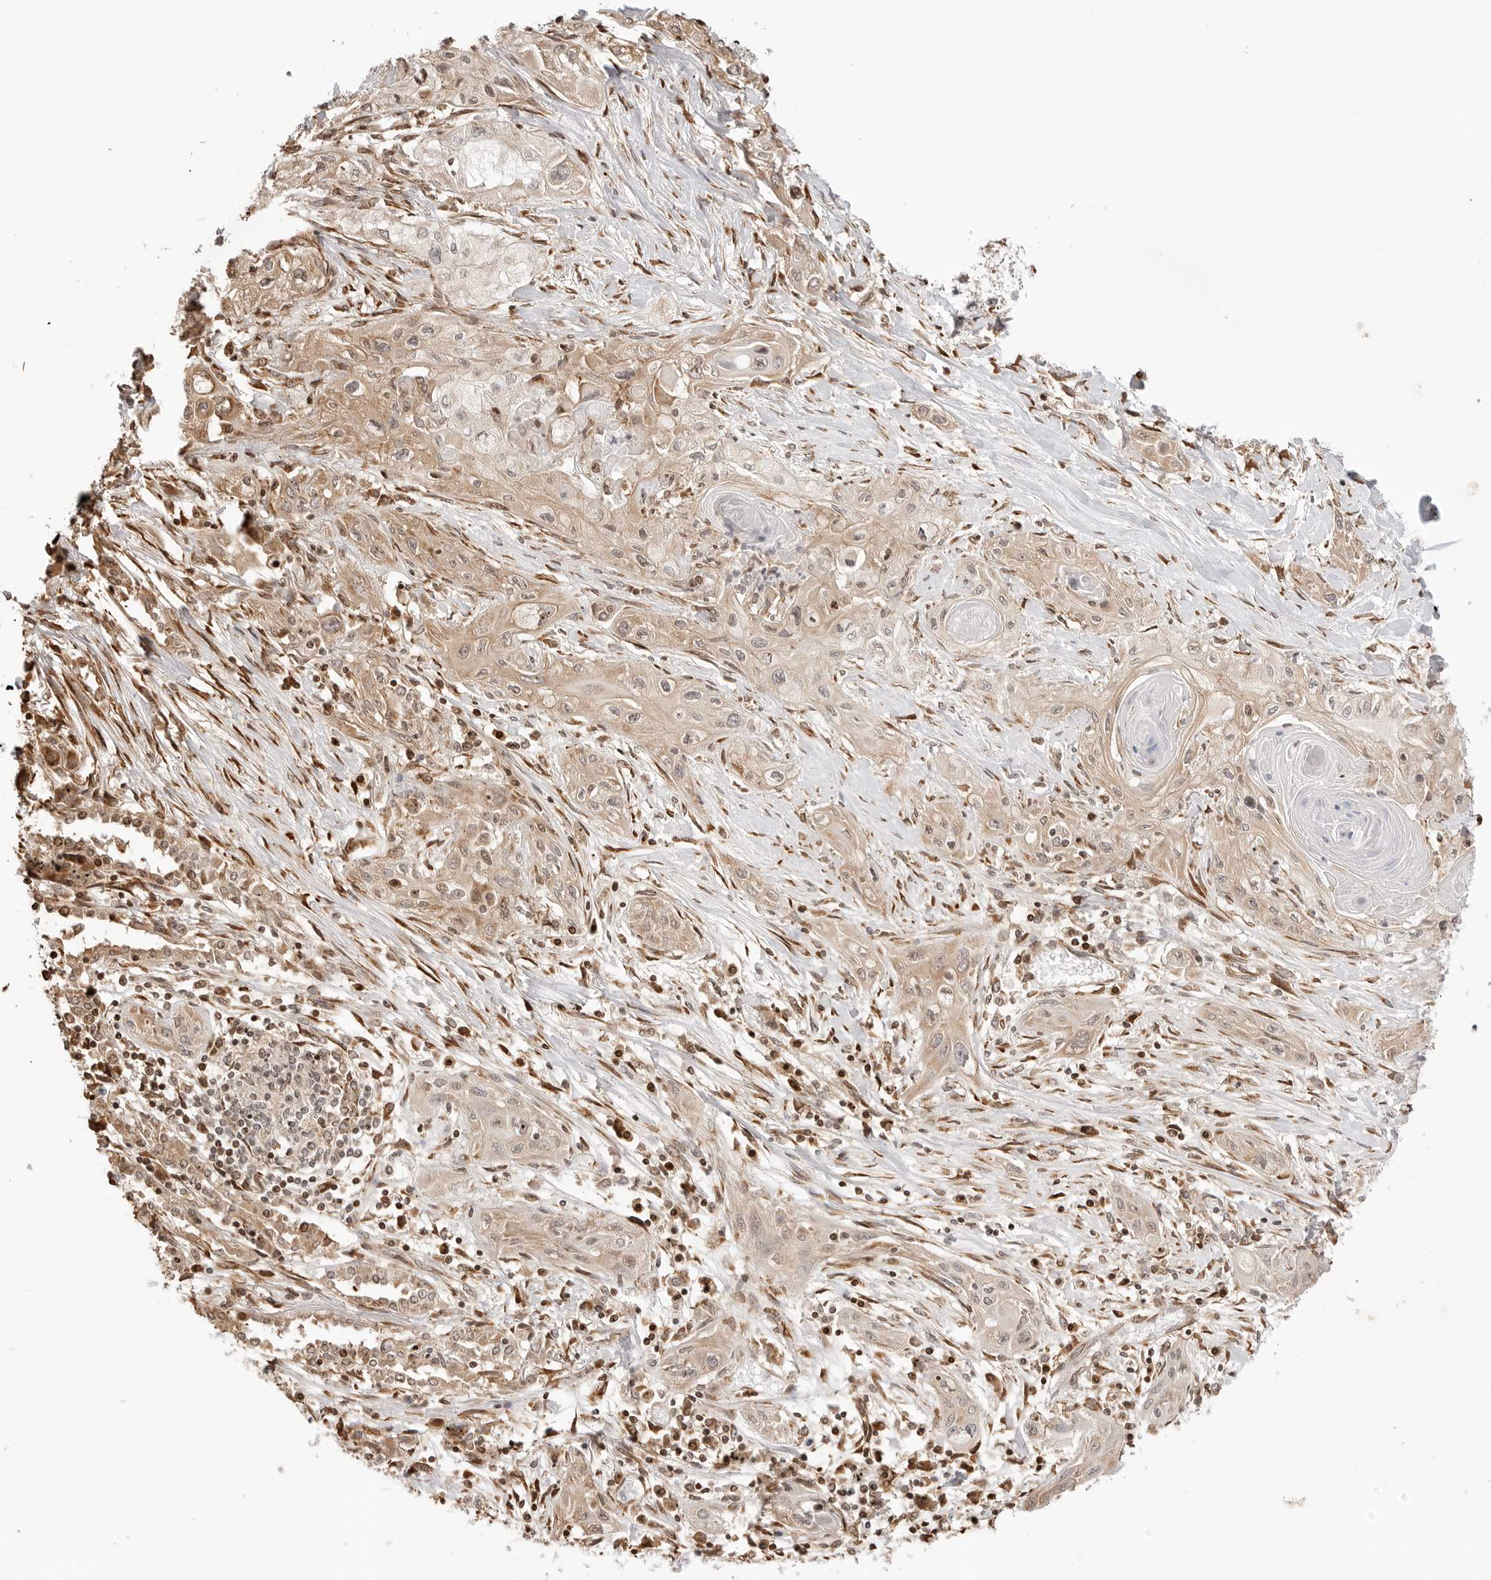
{"staining": {"intensity": "weak", "quantity": ">75%", "location": "cytoplasmic/membranous"}, "tissue": "lung cancer", "cell_type": "Tumor cells", "image_type": "cancer", "snomed": [{"axis": "morphology", "description": "Squamous cell carcinoma, NOS"}, {"axis": "topography", "description": "Lung"}], "caption": "IHC (DAB) staining of lung squamous cell carcinoma demonstrates weak cytoplasmic/membranous protein positivity in approximately >75% of tumor cells. The protein is shown in brown color, while the nuclei are stained blue.", "gene": "FKBP14", "patient": {"sex": "female", "age": 47}}